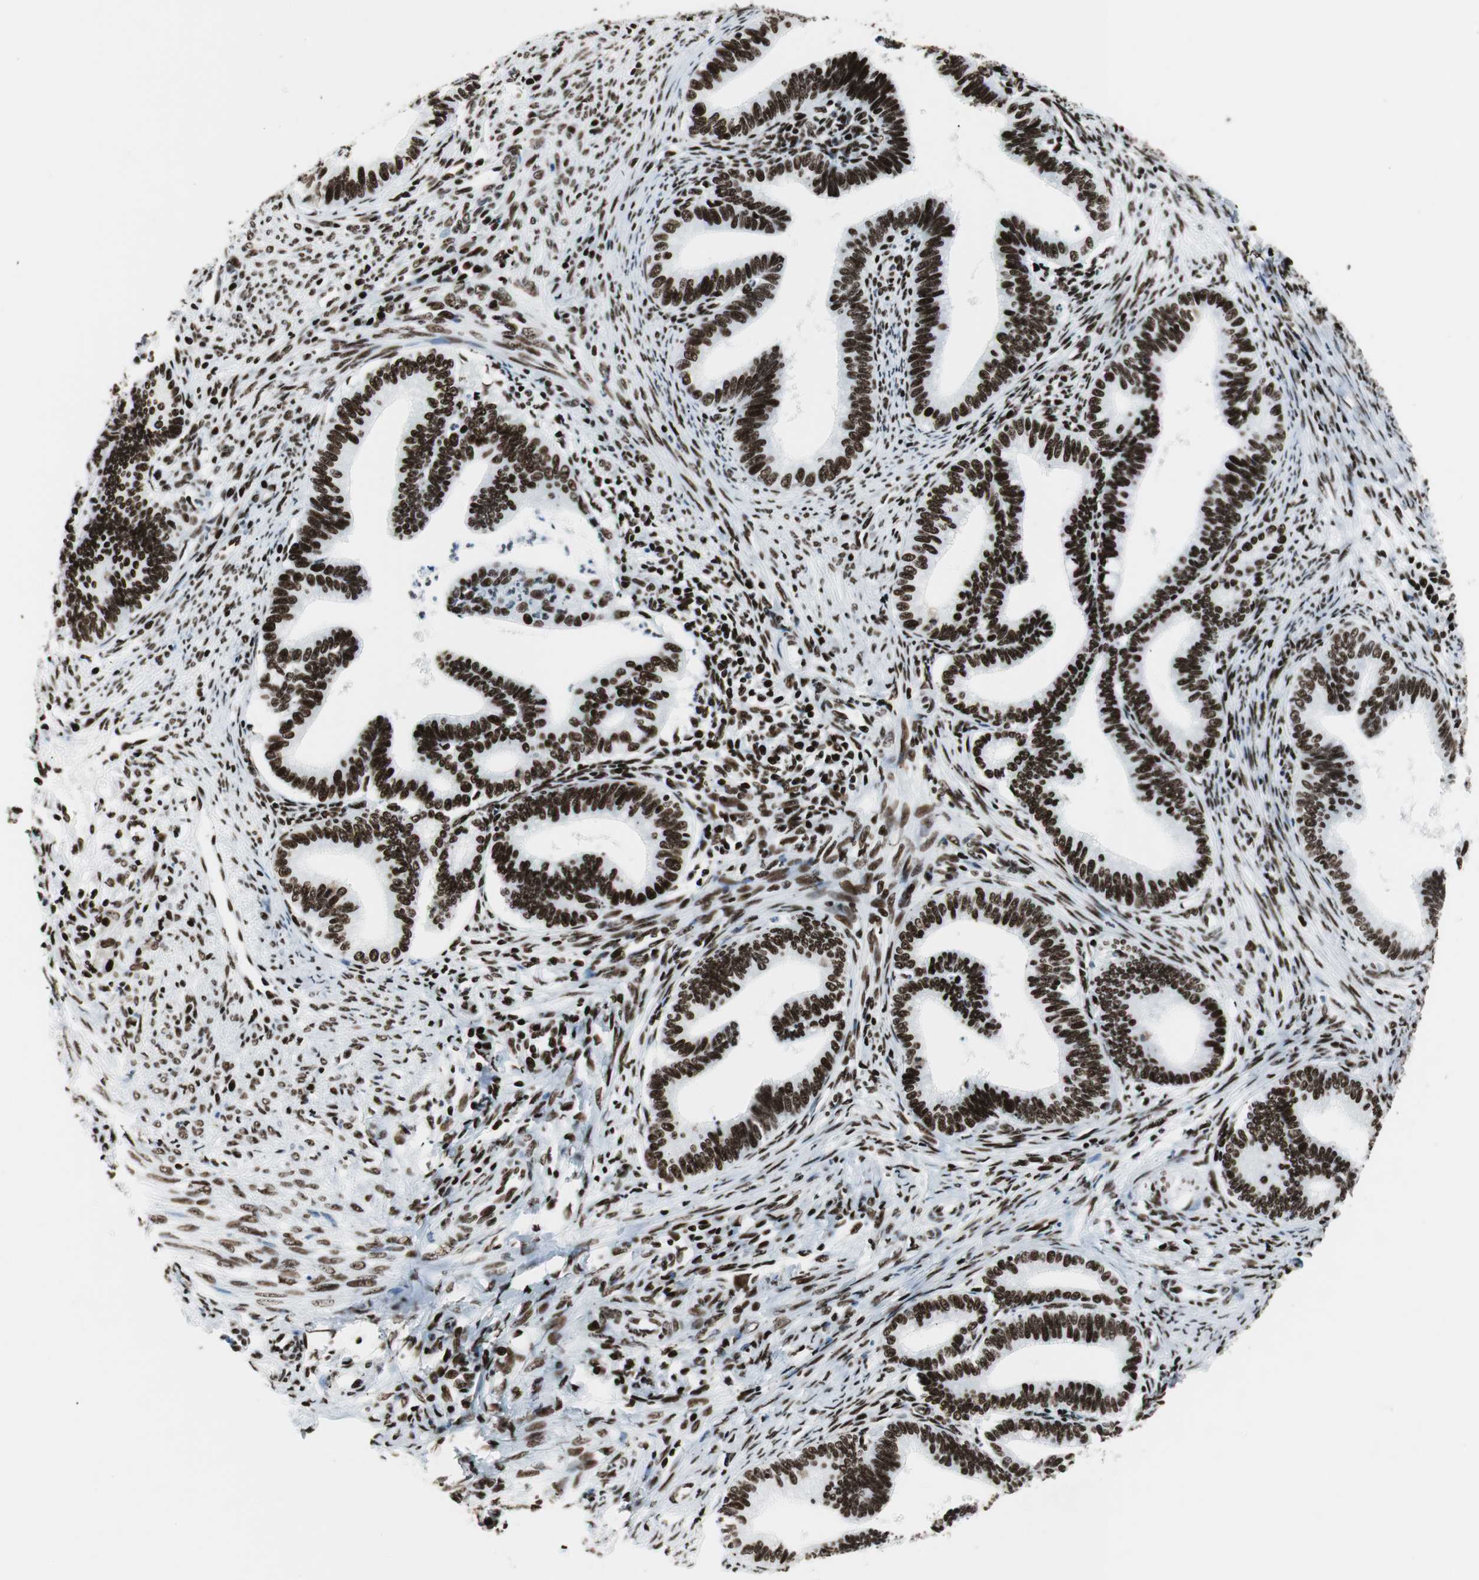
{"staining": {"intensity": "strong", "quantity": ">75%", "location": "nuclear"}, "tissue": "cervical cancer", "cell_type": "Tumor cells", "image_type": "cancer", "snomed": [{"axis": "morphology", "description": "Adenocarcinoma, NOS"}, {"axis": "topography", "description": "Cervix"}], "caption": "This image exhibits immunohistochemistry (IHC) staining of cervical cancer (adenocarcinoma), with high strong nuclear expression in about >75% of tumor cells.", "gene": "NCL", "patient": {"sex": "female", "age": 36}}